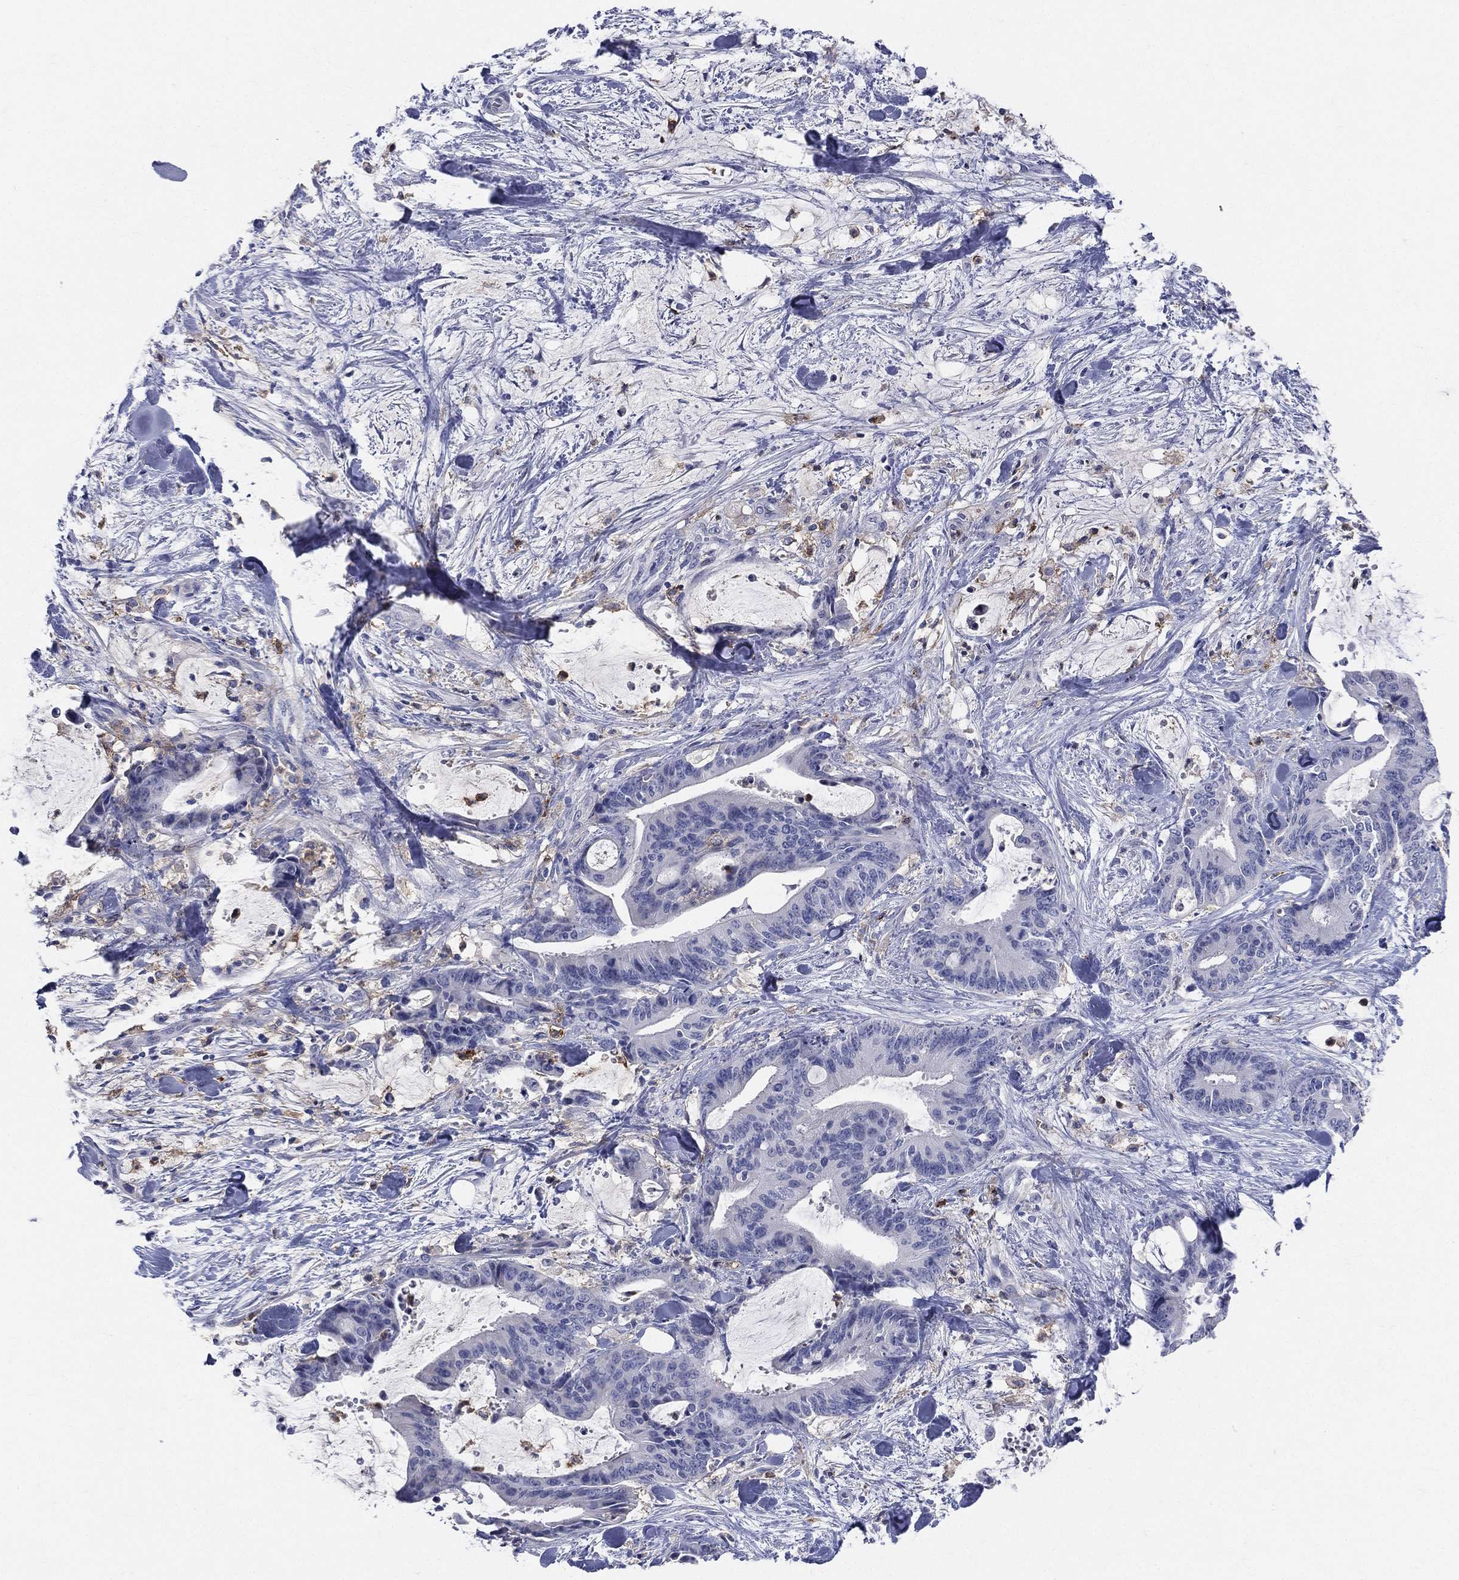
{"staining": {"intensity": "negative", "quantity": "none", "location": "none"}, "tissue": "liver cancer", "cell_type": "Tumor cells", "image_type": "cancer", "snomed": [{"axis": "morphology", "description": "Cholangiocarcinoma"}, {"axis": "topography", "description": "Liver"}], "caption": "DAB immunohistochemical staining of human cholangiocarcinoma (liver) reveals no significant positivity in tumor cells.", "gene": "CD33", "patient": {"sex": "female", "age": 73}}